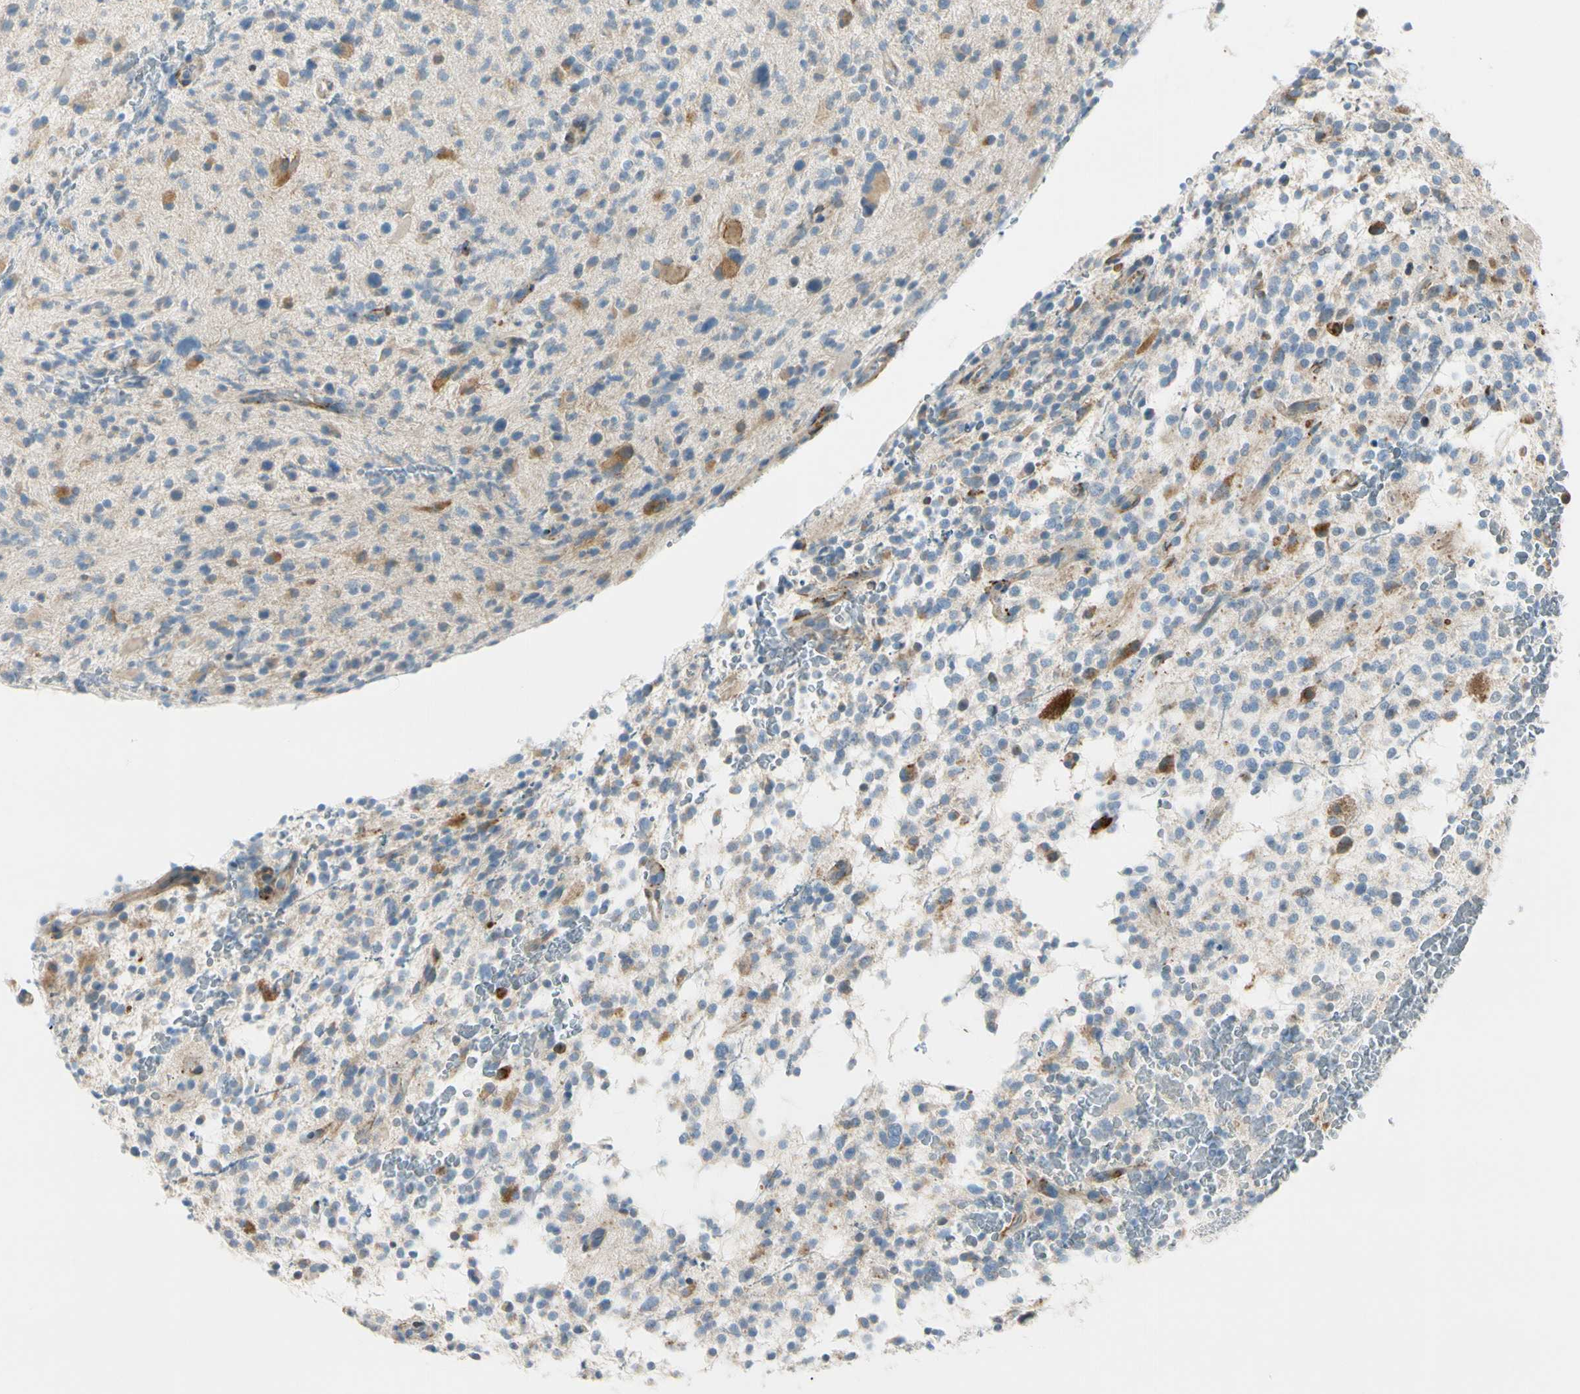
{"staining": {"intensity": "moderate", "quantity": "<25%", "location": "cytoplasmic/membranous"}, "tissue": "glioma", "cell_type": "Tumor cells", "image_type": "cancer", "snomed": [{"axis": "morphology", "description": "Glioma, malignant, High grade"}, {"axis": "topography", "description": "Brain"}], "caption": "Tumor cells show low levels of moderate cytoplasmic/membranous expression in about <25% of cells in human malignant glioma (high-grade).", "gene": "FKBP7", "patient": {"sex": "male", "age": 48}}